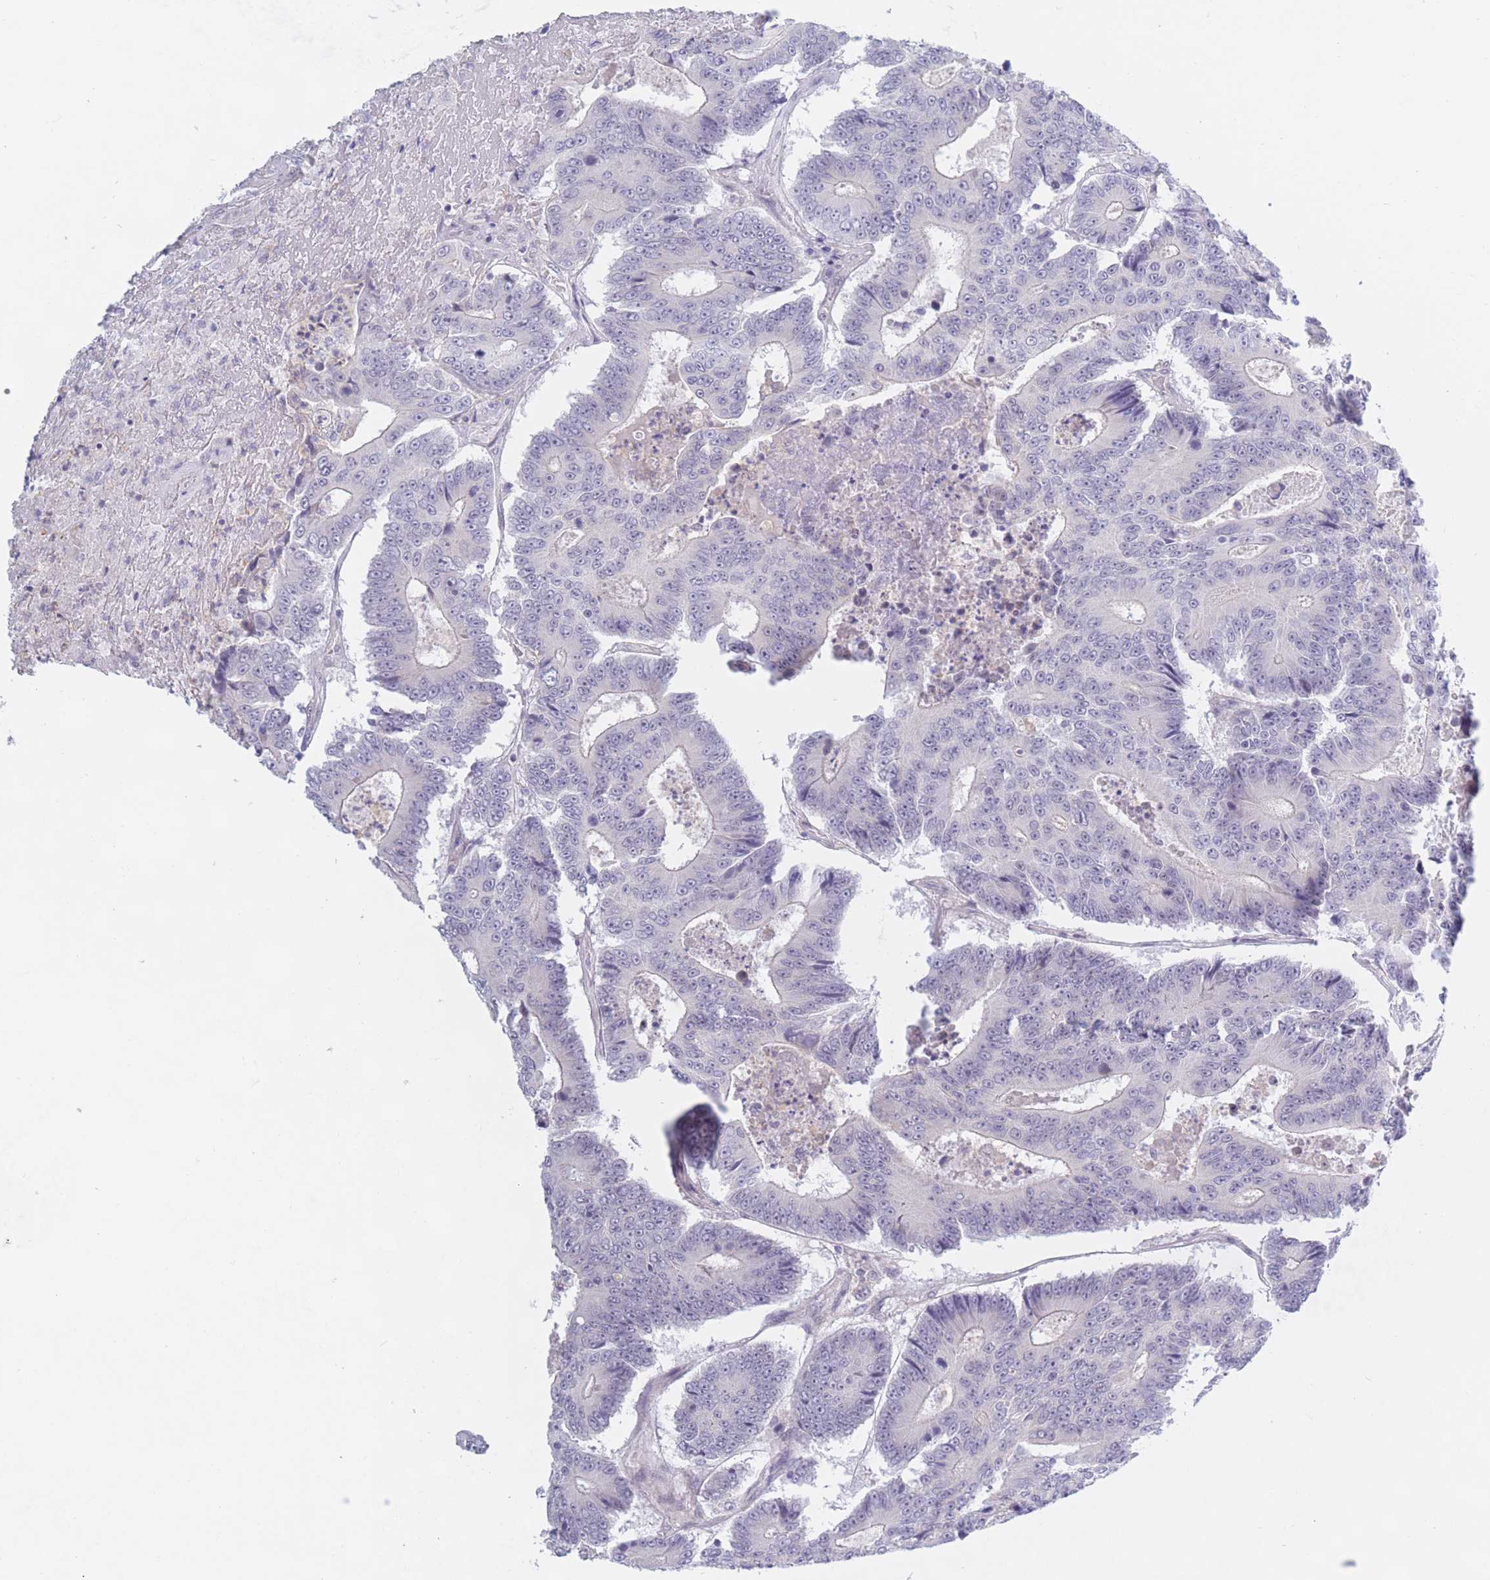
{"staining": {"intensity": "negative", "quantity": "none", "location": "none"}, "tissue": "colorectal cancer", "cell_type": "Tumor cells", "image_type": "cancer", "snomed": [{"axis": "morphology", "description": "Adenocarcinoma, NOS"}, {"axis": "topography", "description": "Colon"}], "caption": "High power microscopy histopathology image of an immunohistochemistry (IHC) photomicrograph of colorectal cancer (adenocarcinoma), revealing no significant staining in tumor cells.", "gene": "PODXL", "patient": {"sex": "male", "age": 83}}